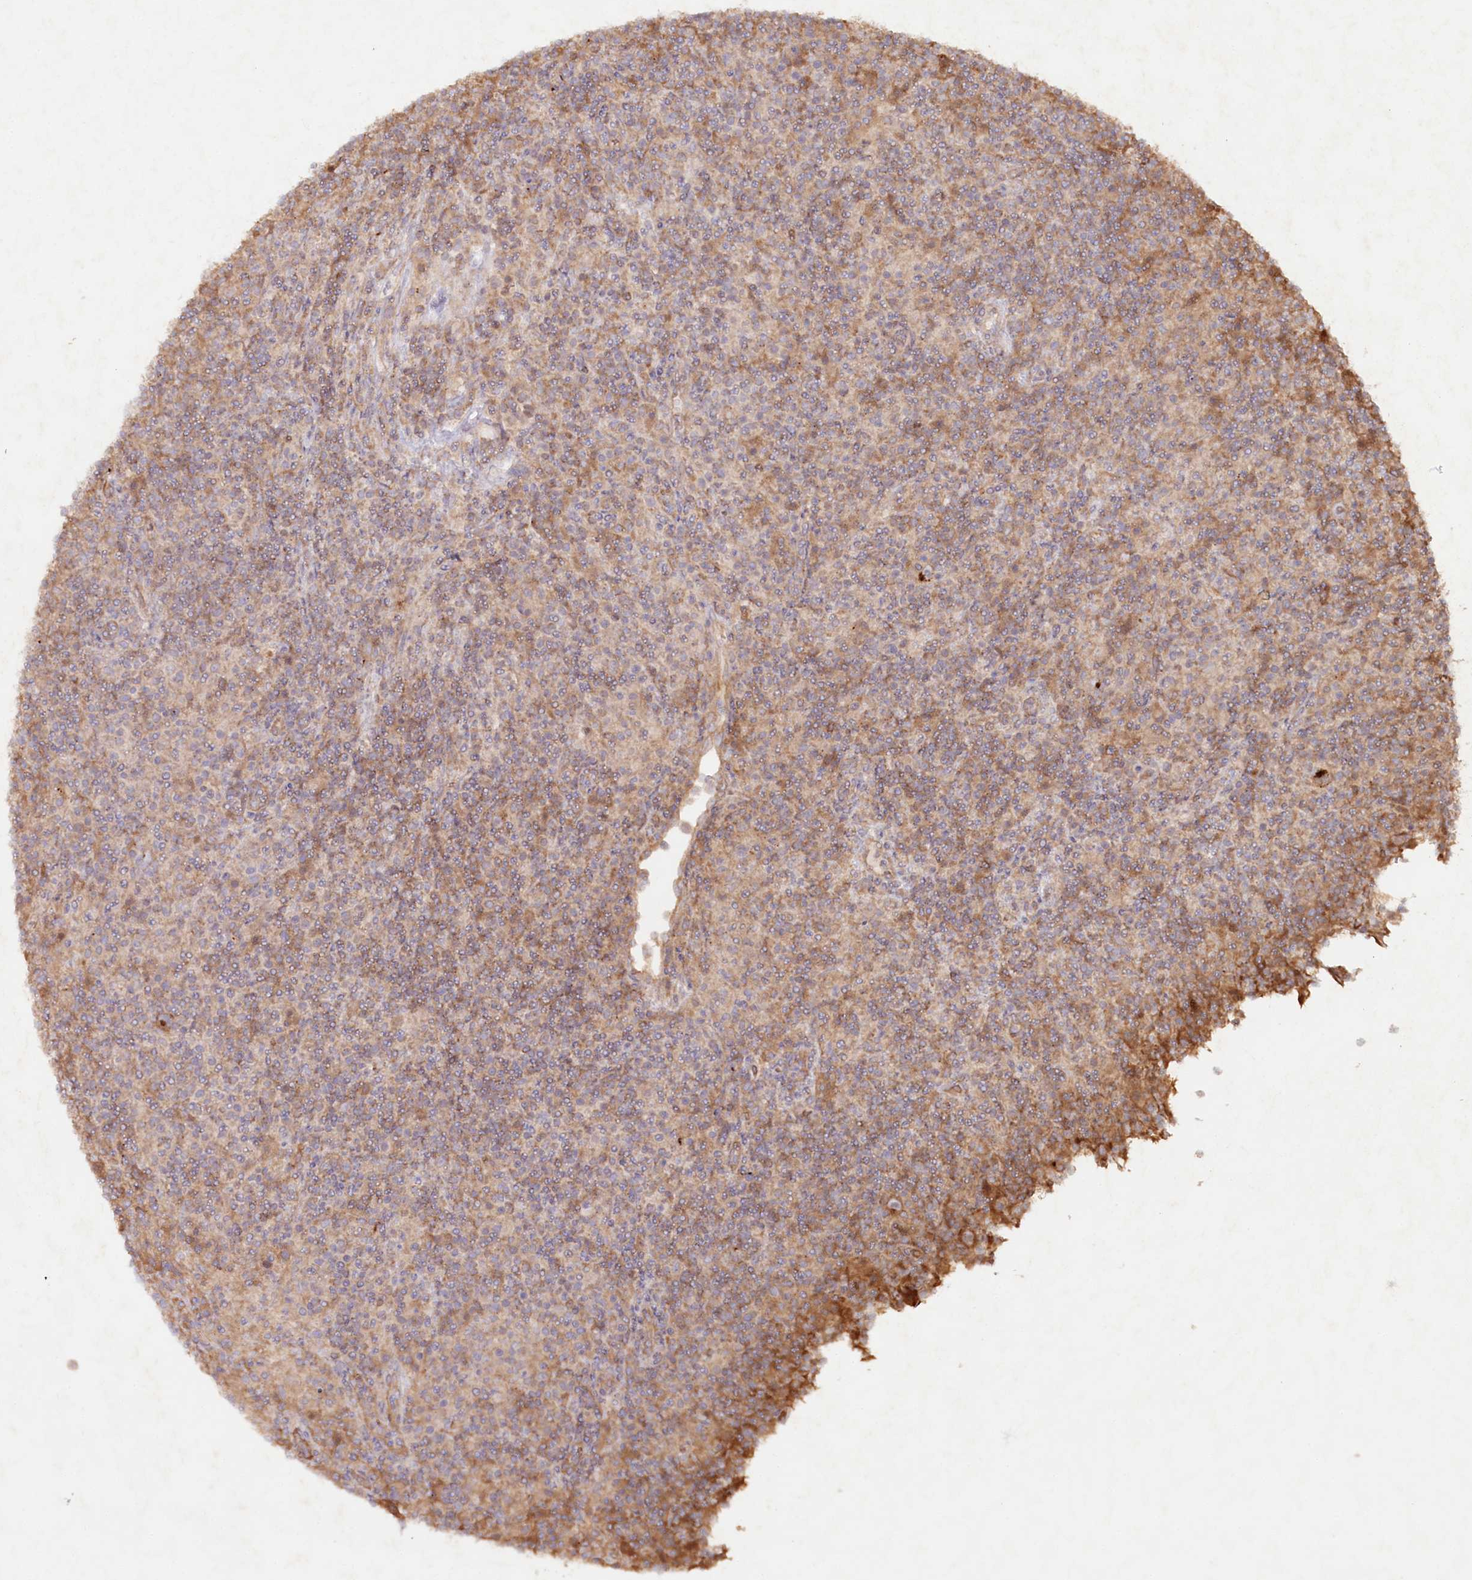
{"staining": {"intensity": "moderate", "quantity": "<25%", "location": "cytoplasmic/membranous"}, "tissue": "lymphoma", "cell_type": "Tumor cells", "image_type": "cancer", "snomed": [{"axis": "morphology", "description": "Hodgkin's disease, NOS"}, {"axis": "topography", "description": "Lymph node"}], "caption": "Approximately <25% of tumor cells in human lymphoma reveal moderate cytoplasmic/membranous protein staining as visualized by brown immunohistochemical staining.", "gene": "TNIP1", "patient": {"sex": "male", "age": 70}}